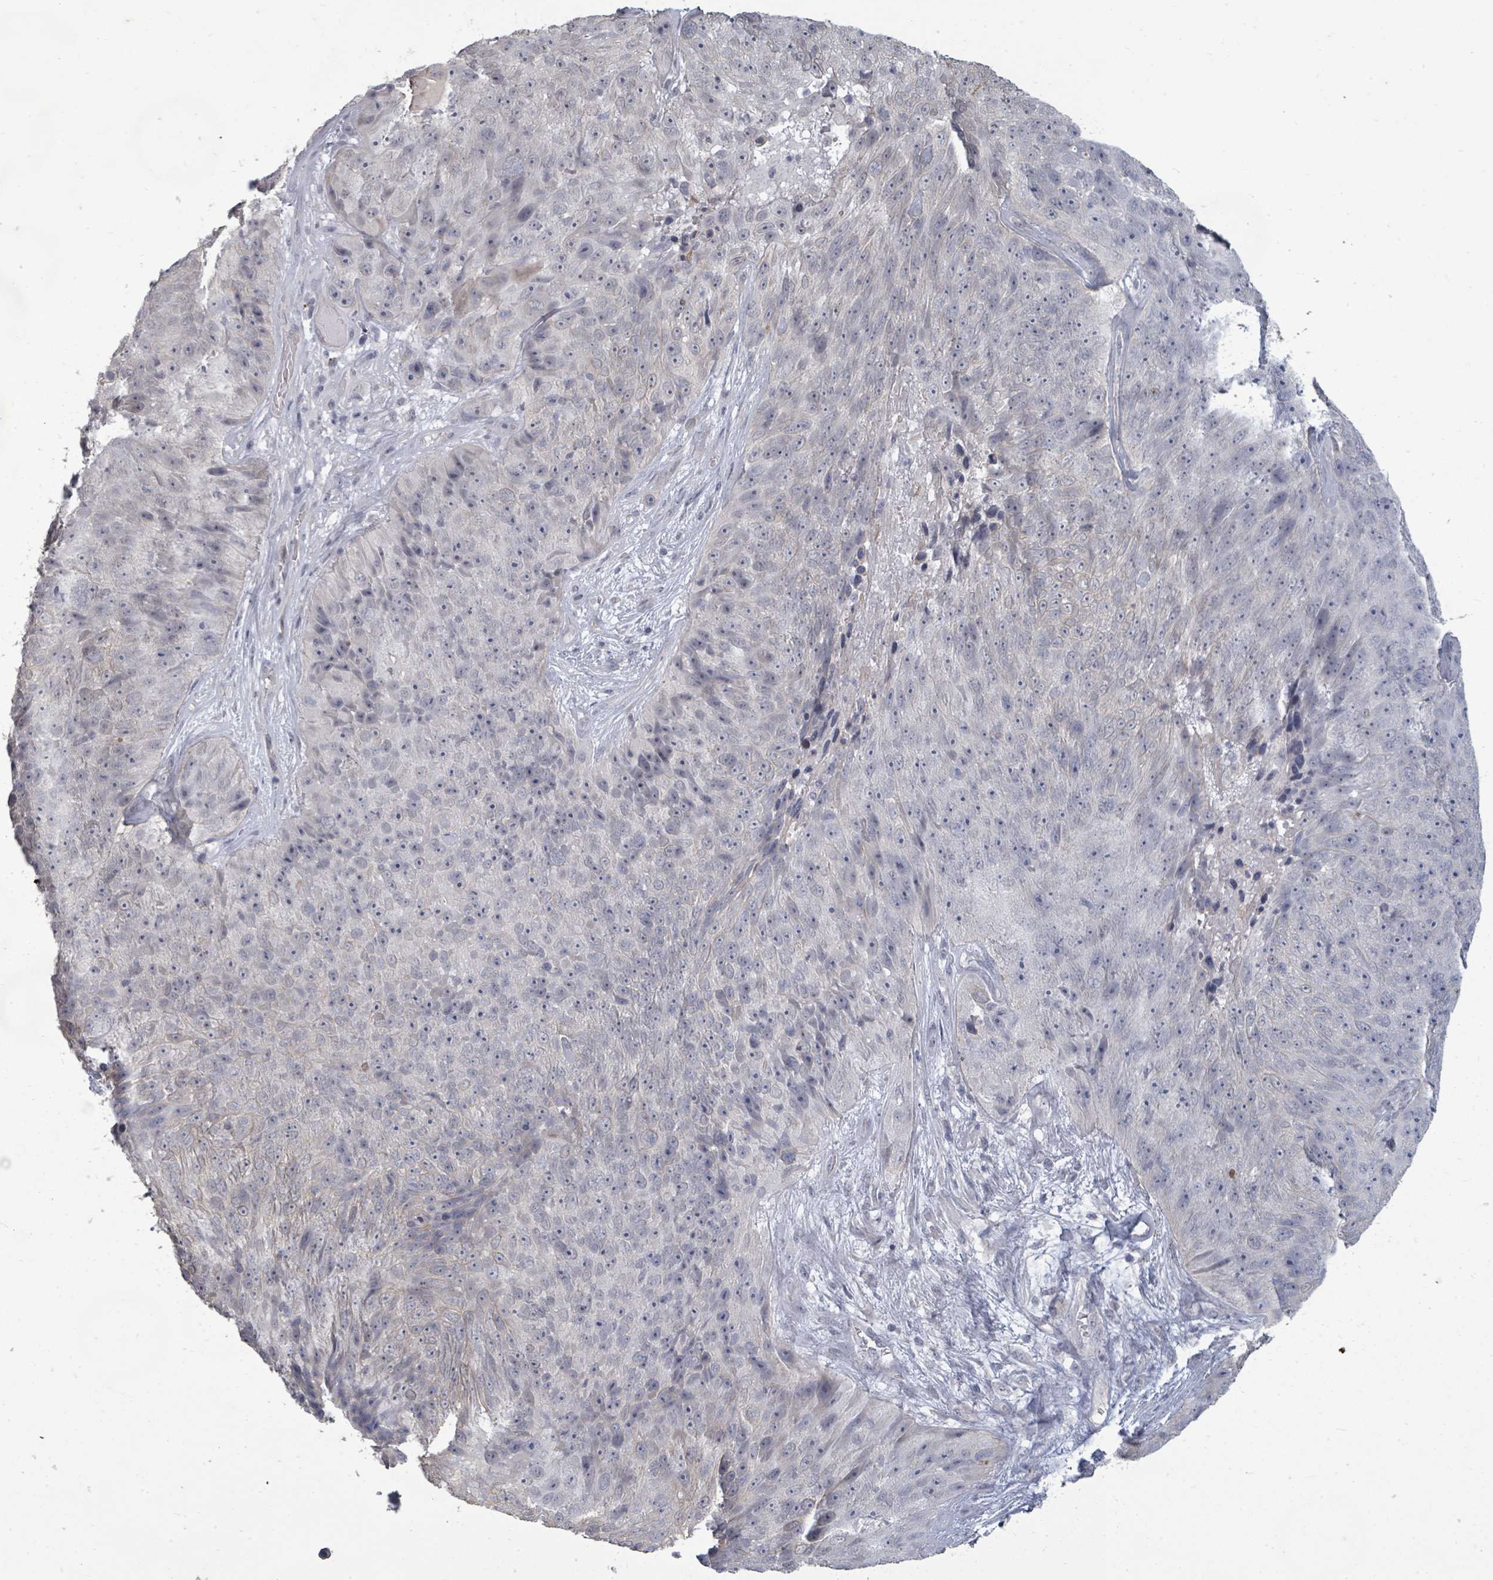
{"staining": {"intensity": "negative", "quantity": "none", "location": "none"}, "tissue": "skin cancer", "cell_type": "Tumor cells", "image_type": "cancer", "snomed": [{"axis": "morphology", "description": "Squamous cell carcinoma, NOS"}, {"axis": "topography", "description": "Skin"}], "caption": "Immunohistochemistry micrograph of neoplastic tissue: skin squamous cell carcinoma stained with DAB demonstrates no significant protein expression in tumor cells.", "gene": "ASB12", "patient": {"sex": "female", "age": 87}}